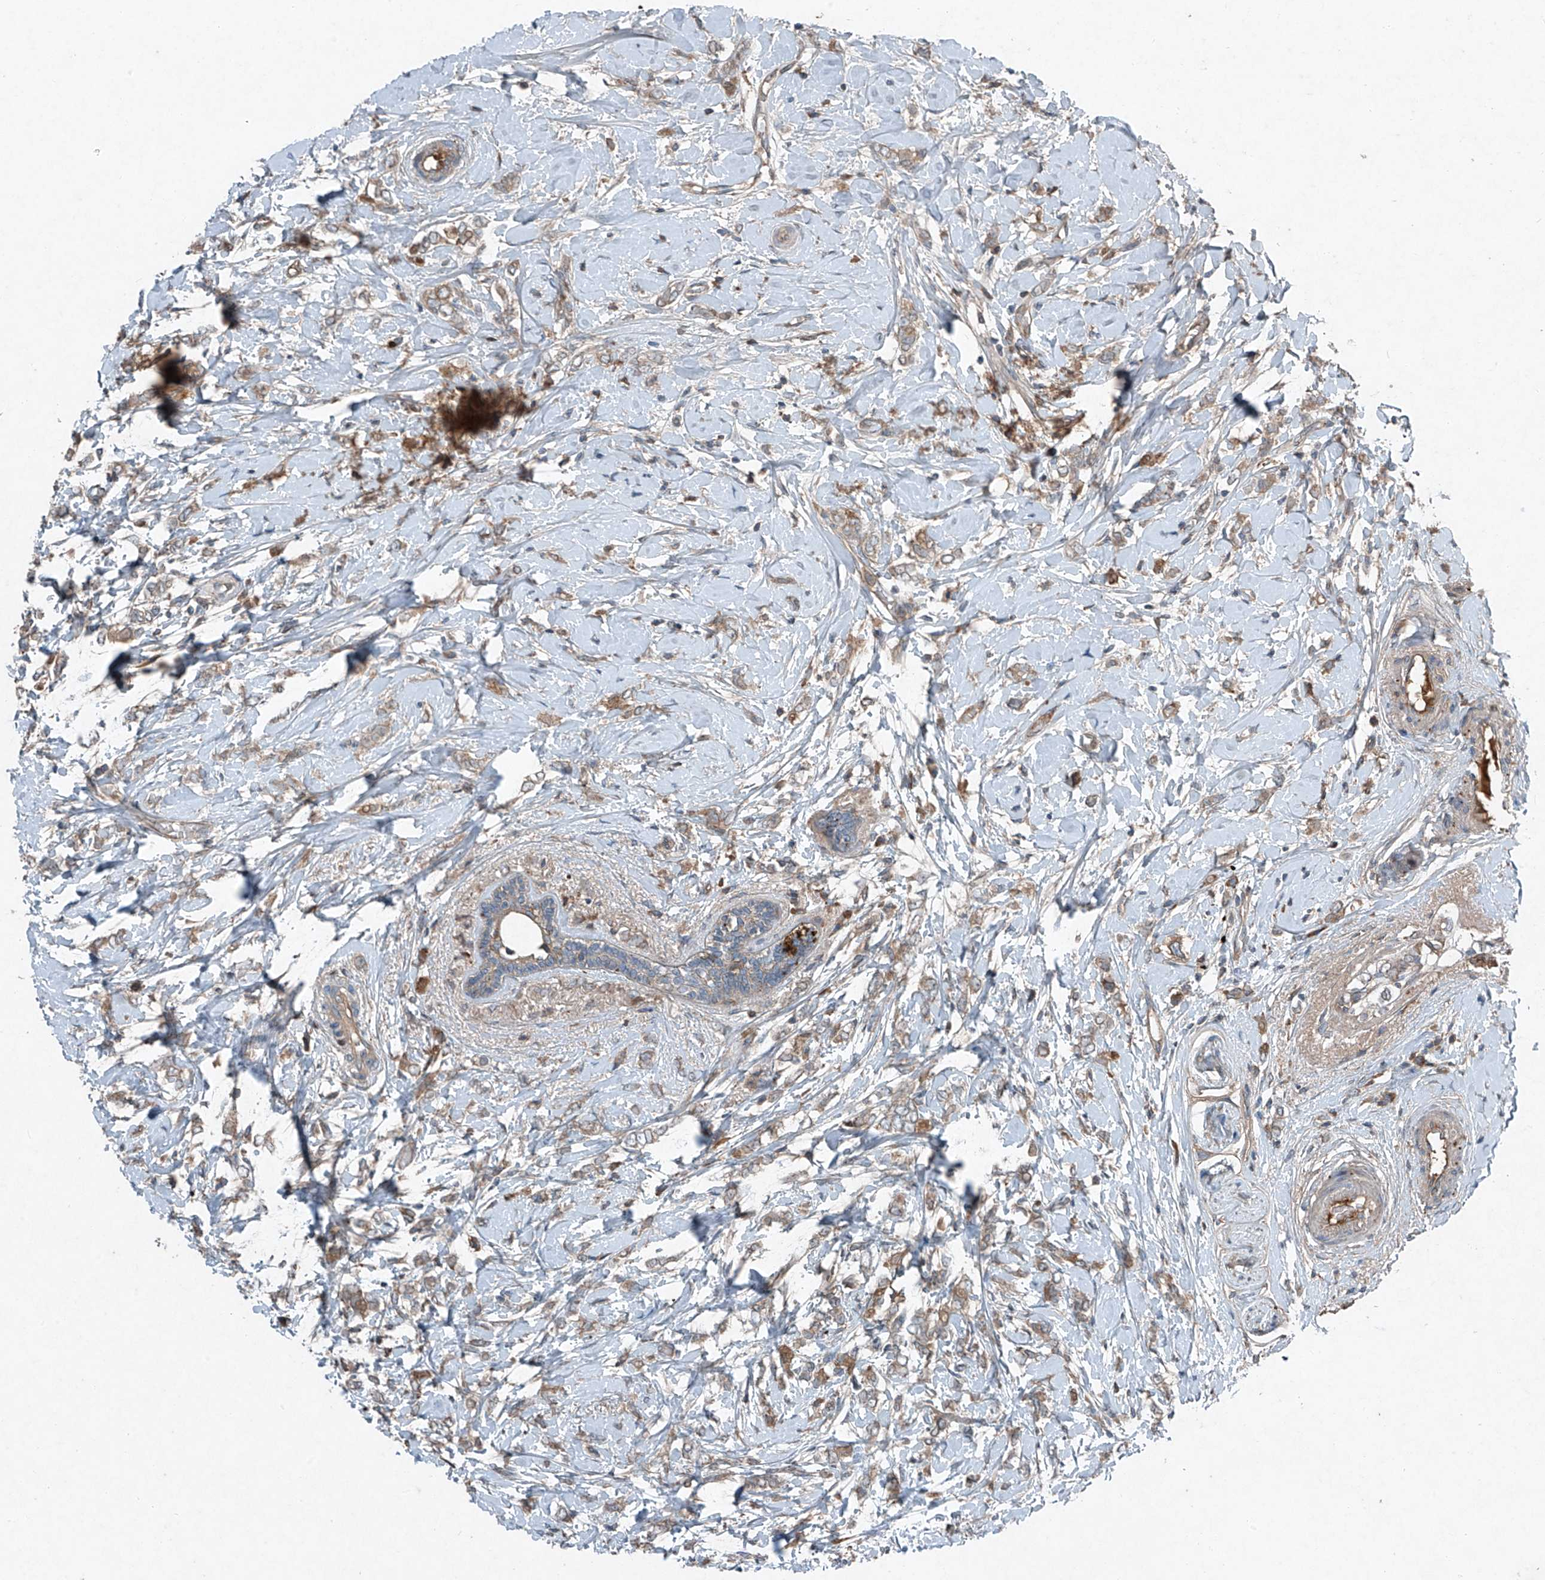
{"staining": {"intensity": "weak", "quantity": ">75%", "location": "cytoplasmic/membranous"}, "tissue": "breast cancer", "cell_type": "Tumor cells", "image_type": "cancer", "snomed": [{"axis": "morphology", "description": "Normal tissue, NOS"}, {"axis": "morphology", "description": "Lobular carcinoma"}, {"axis": "topography", "description": "Breast"}], "caption": "Protein analysis of breast lobular carcinoma tissue exhibits weak cytoplasmic/membranous staining in approximately >75% of tumor cells.", "gene": "FOXRED2", "patient": {"sex": "female", "age": 47}}